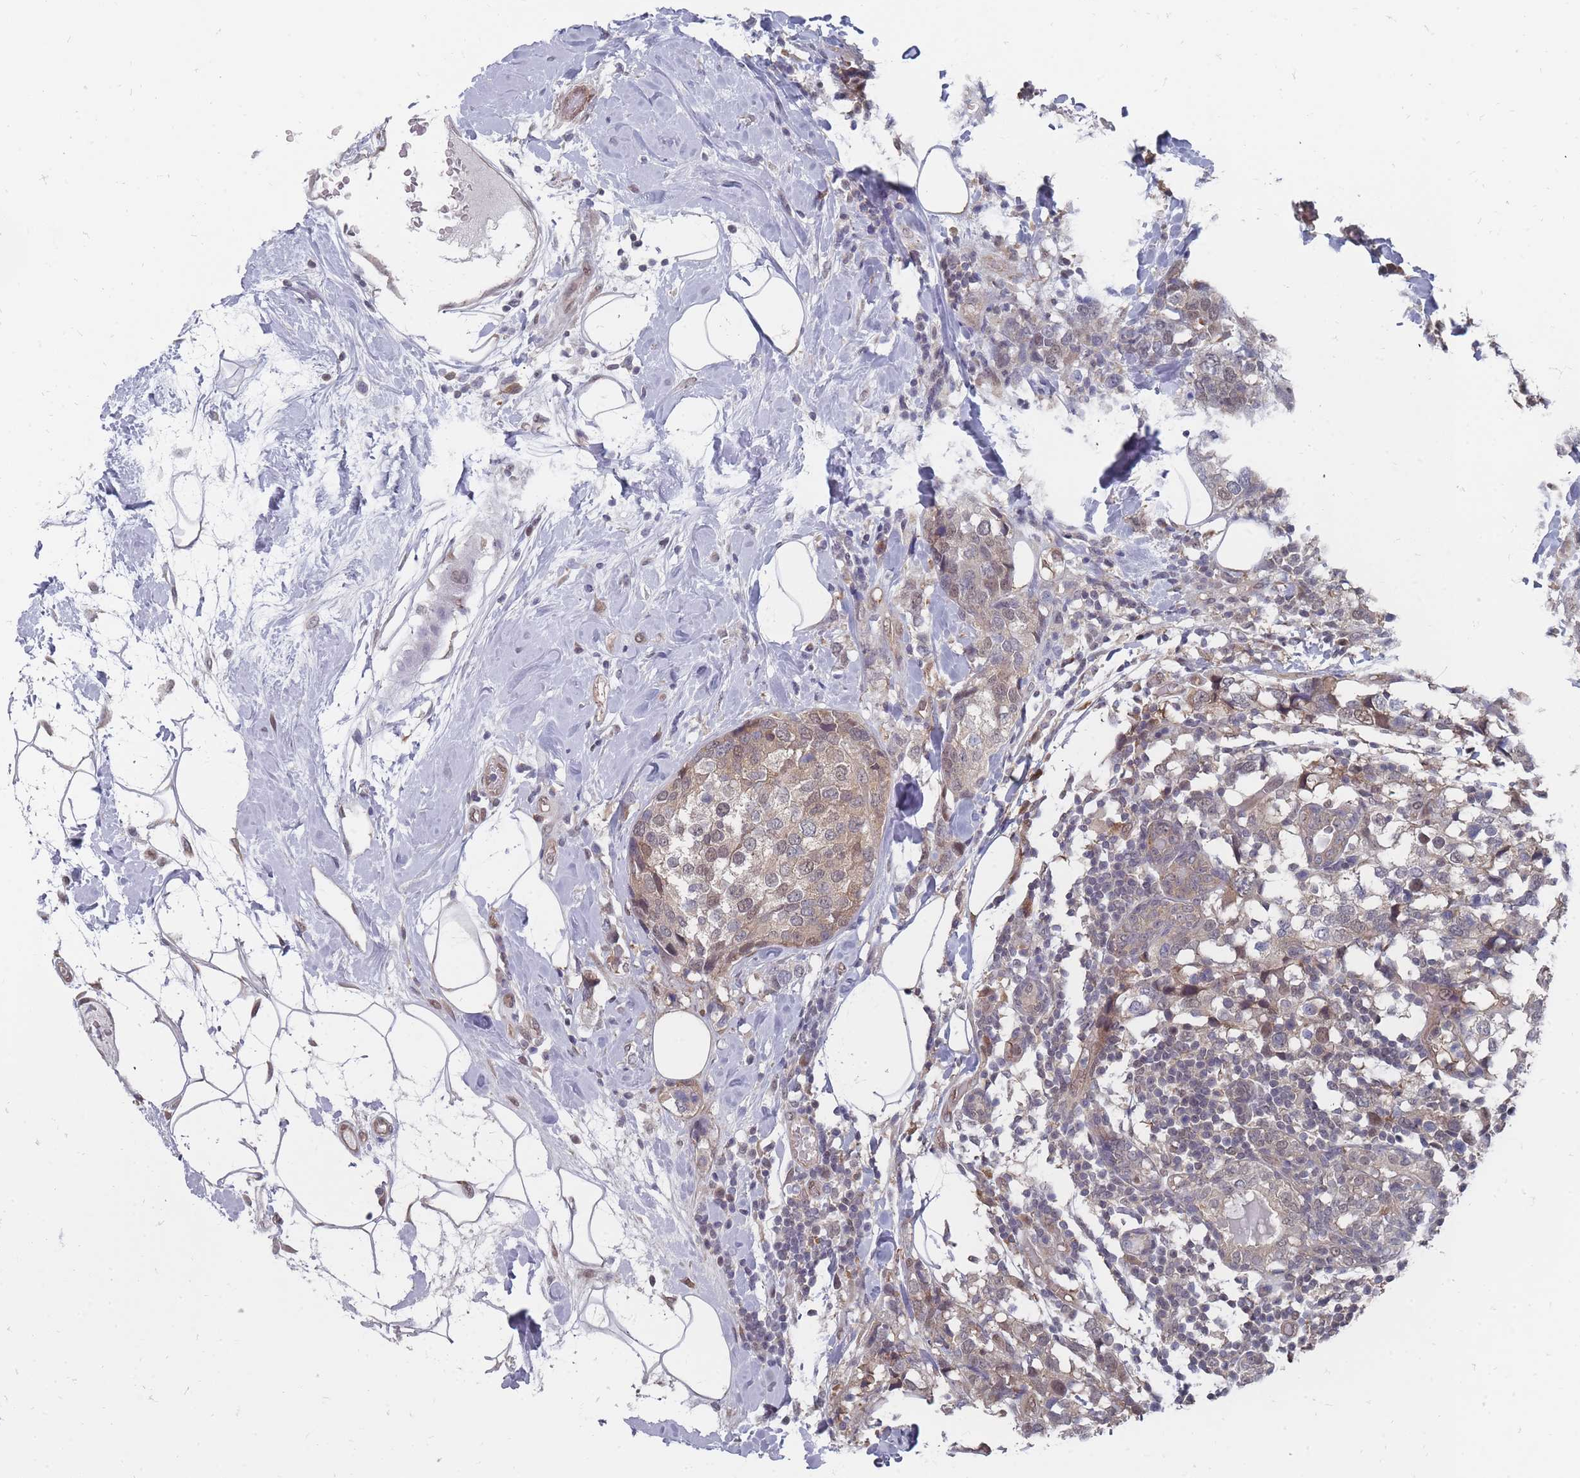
{"staining": {"intensity": "weak", "quantity": "25%-75%", "location": "cytoplasmic/membranous,nuclear"}, "tissue": "breast cancer", "cell_type": "Tumor cells", "image_type": "cancer", "snomed": [{"axis": "morphology", "description": "Lobular carcinoma"}, {"axis": "topography", "description": "Breast"}], "caption": "A micrograph of human lobular carcinoma (breast) stained for a protein exhibits weak cytoplasmic/membranous and nuclear brown staining in tumor cells.", "gene": "NKD1", "patient": {"sex": "female", "age": 59}}